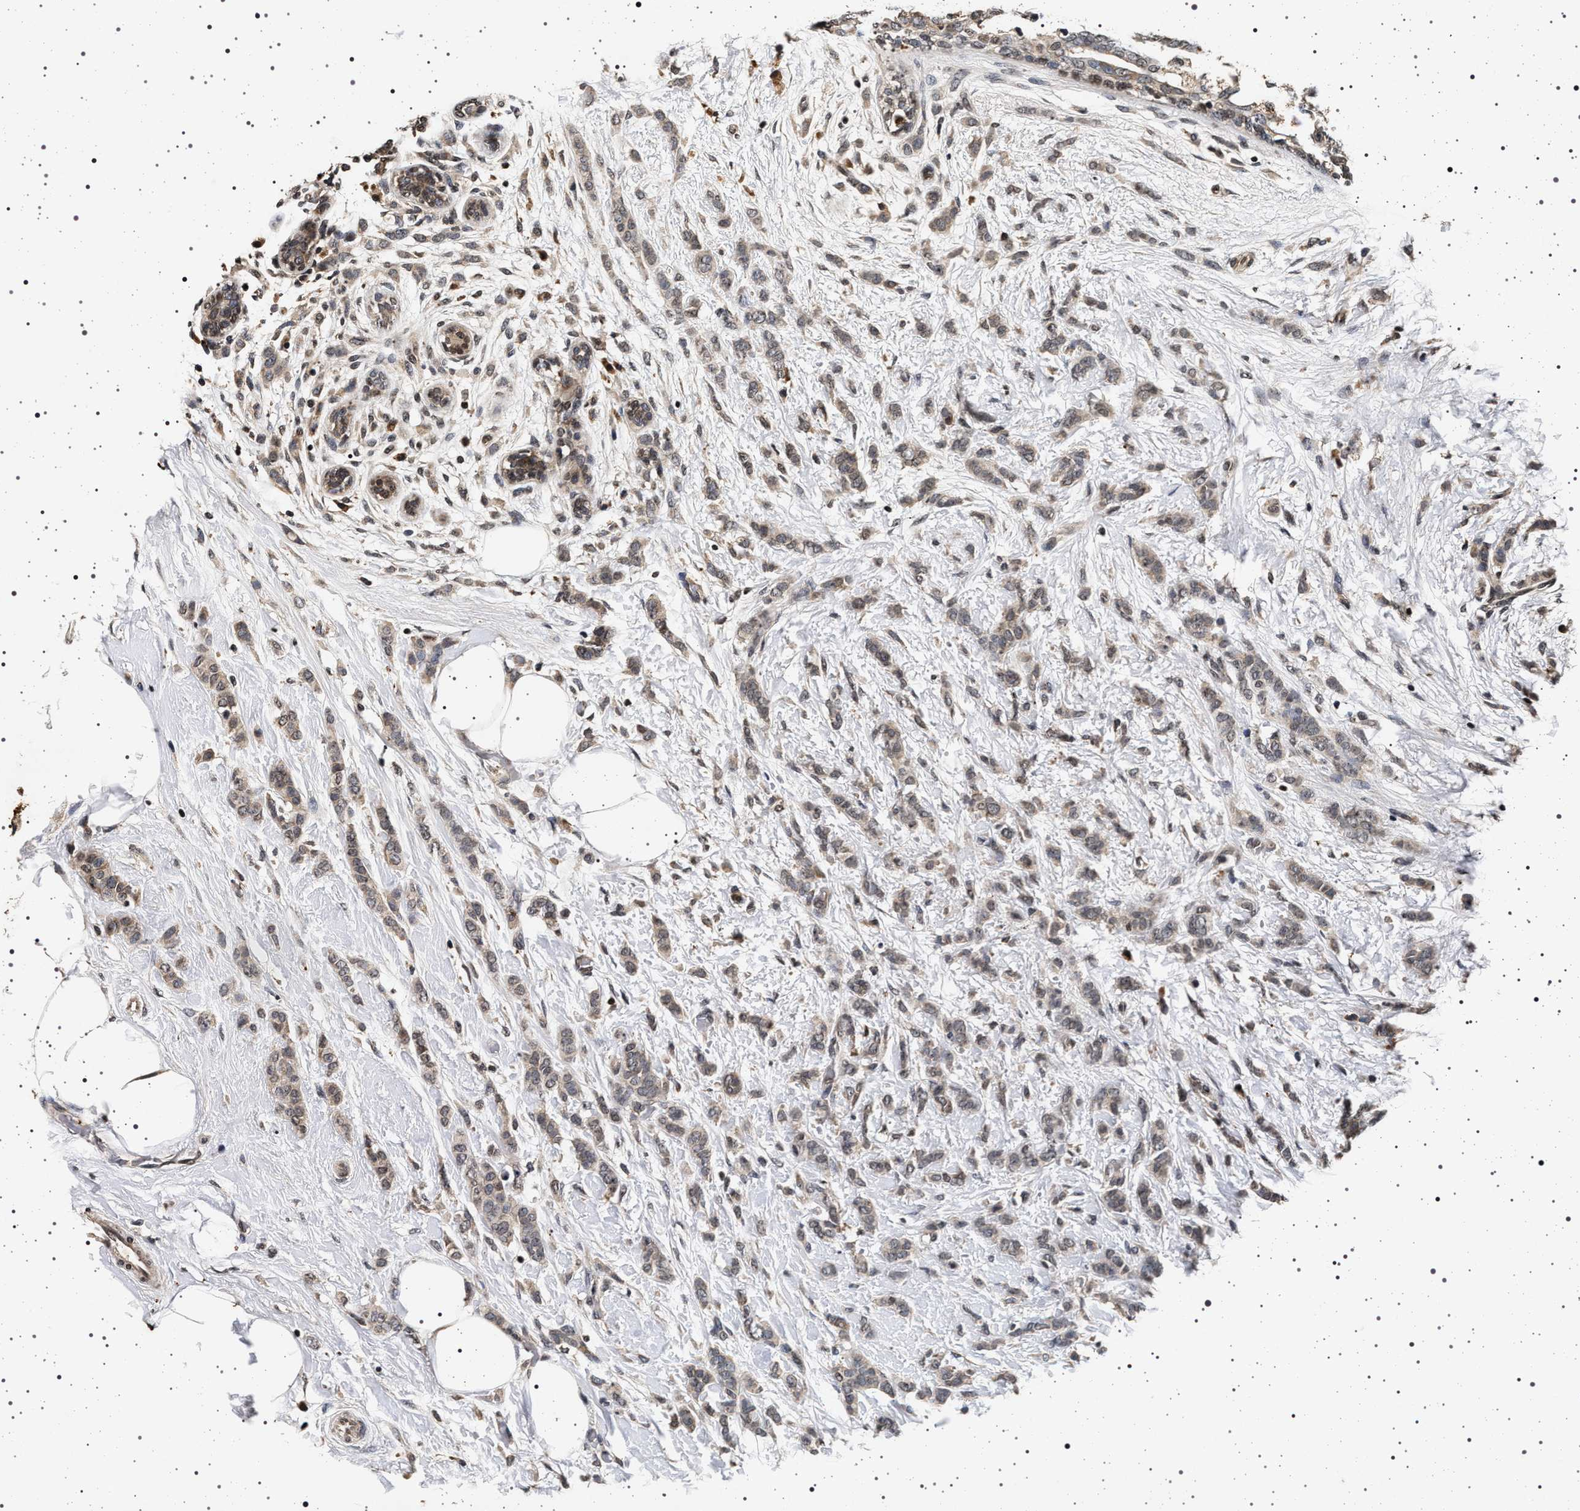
{"staining": {"intensity": "weak", "quantity": ">75%", "location": "cytoplasmic/membranous"}, "tissue": "breast cancer", "cell_type": "Tumor cells", "image_type": "cancer", "snomed": [{"axis": "morphology", "description": "Lobular carcinoma, in situ"}, {"axis": "morphology", "description": "Lobular carcinoma"}, {"axis": "topography", "description": "Breast"}], "caption": "Immunohistochemistry (IHC) image of breast cancer (lobular carcinoma in situ) stained for a protein (brown), which demonstrates low levels of weak cytoplasmic/membranous positivity in approximately >75% of tumor cells.", "gene": "CDKN1B", "patient": {"sex": "female", "age": 41}}